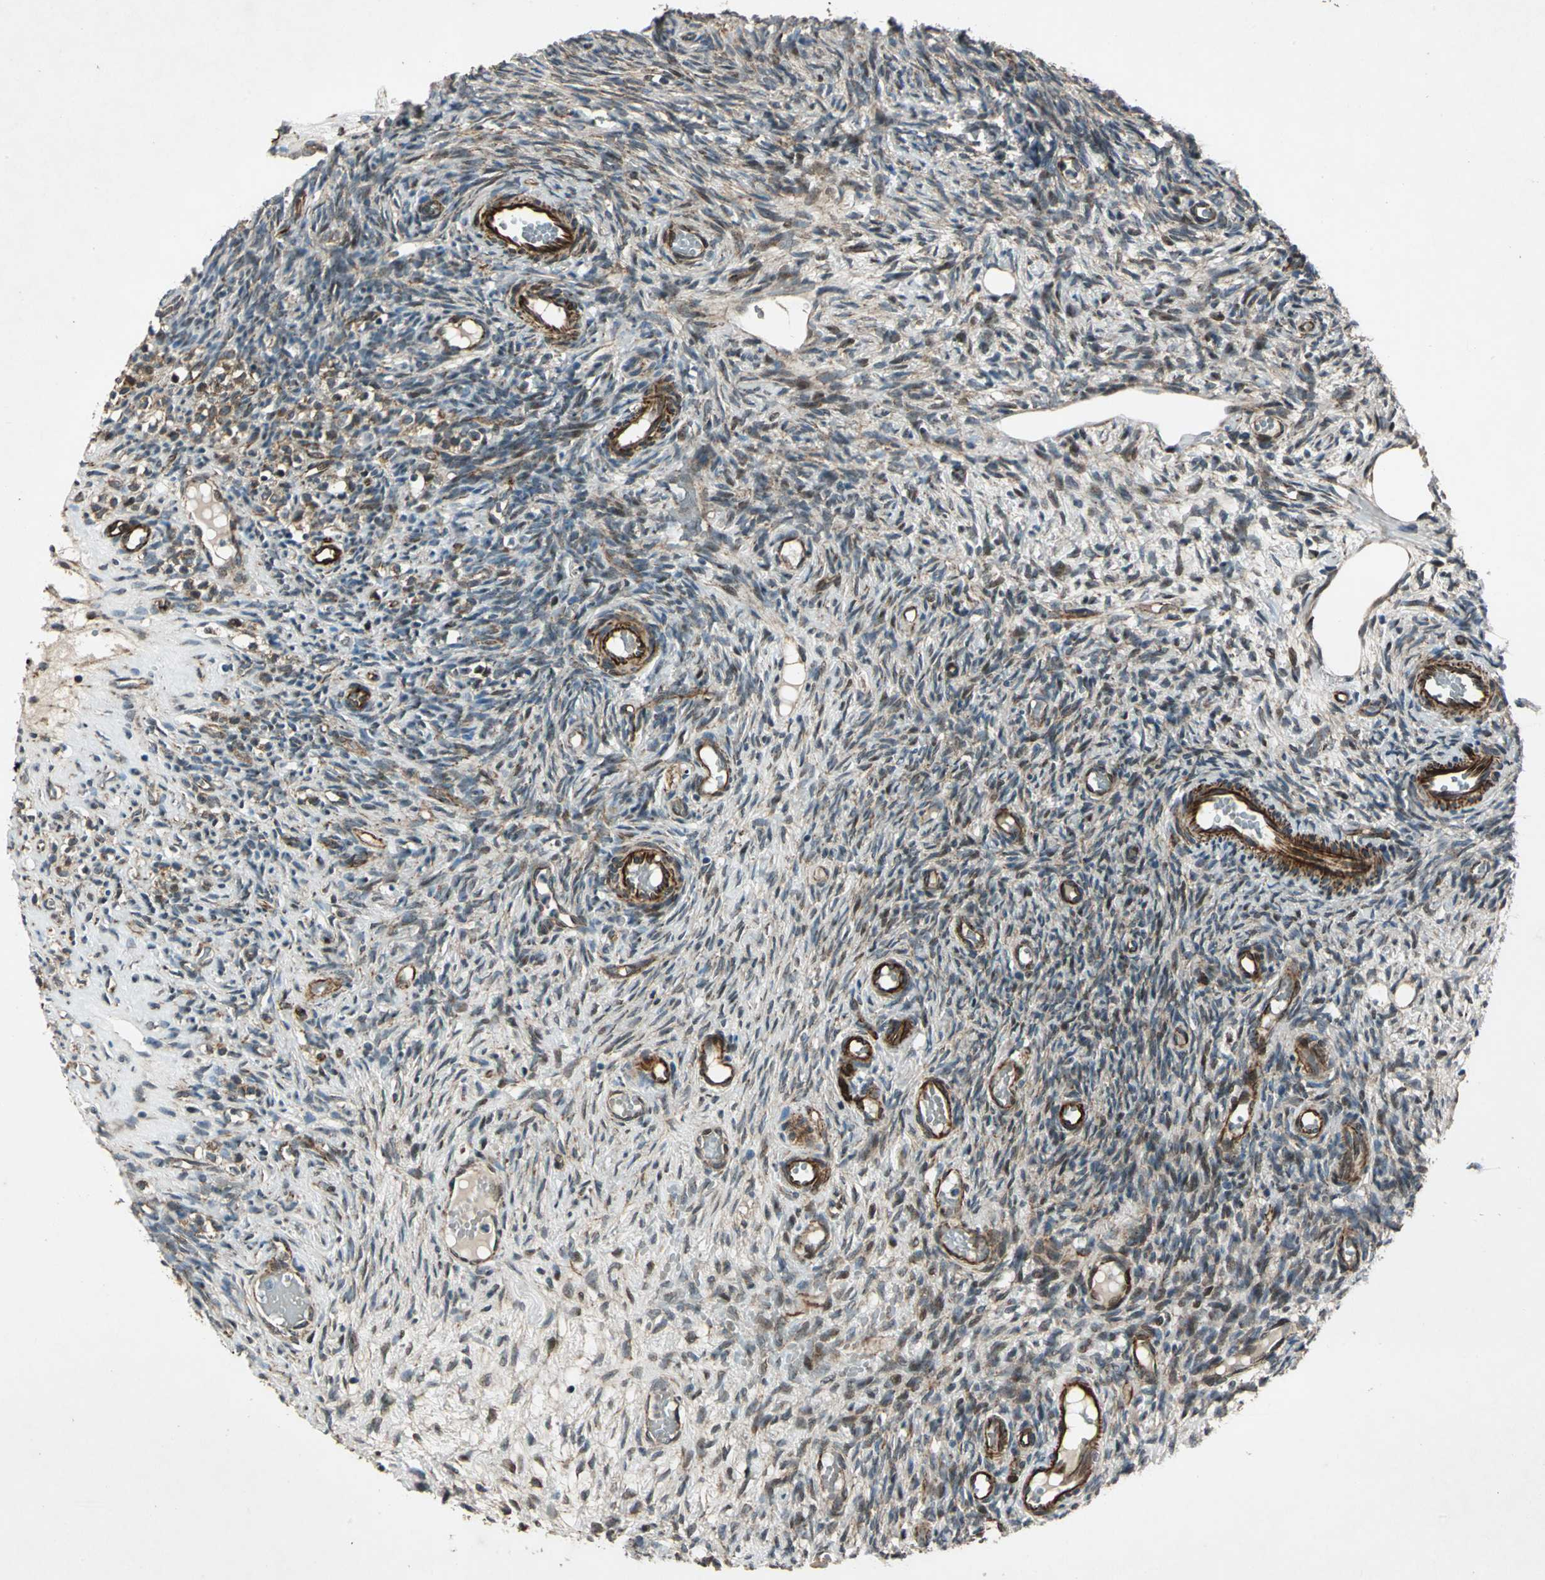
{"staining": {"intensity": "moderate", "quantity": "25%-75%", "location": "cytoplasmic/membranous,nuclear"}, "tissue": "ovary", "cell_type": "Ovarian stroma cells", "image_type": "normal", "snomed": [{"axis": "morphology", "description": "Normal tissue, NOS"}, {"axis": "topography", "description": "Ovary"}], "caption": "This is a photomicrograph of immunohistochemistry staining of unremarkable ovary, which shows moderate positivity in the cytoplasmic/membranous,nuclear of ovarian stroma cells.", "gene": "EXD2", "patient": {"sex": "female", "age": 35}}